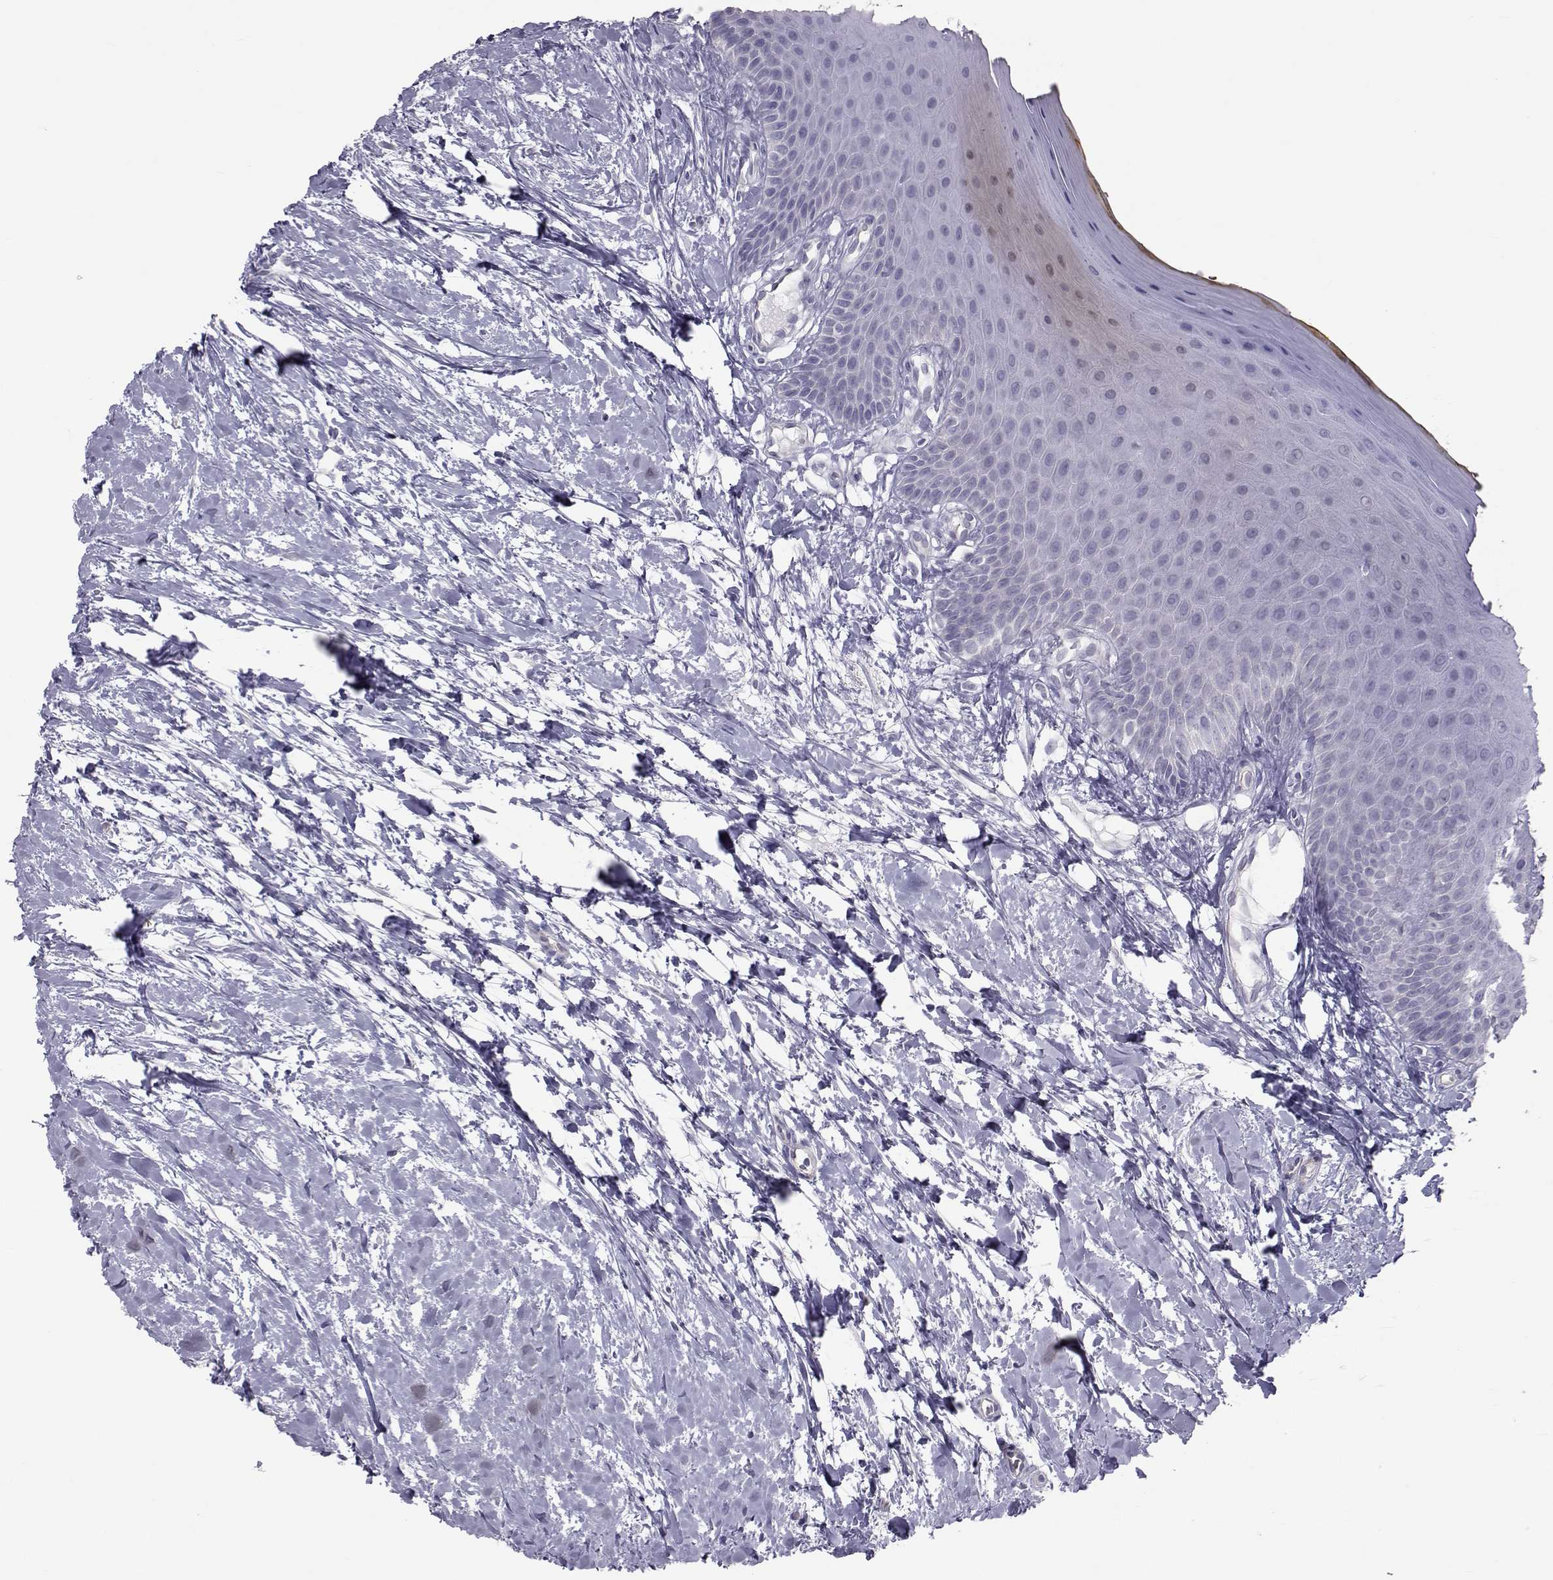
{"staining": {"intensity": "negative", "quantity": "none", "location": "none"}, "tissue": "oral mucosa", "cell_type": "Squamous epithelial cells", "image_type": "normal", "snomed": [{"axis": "morphology", "description": "Normal tissue, NOS"}, {"axis": "topography", "description": "Oral tissue"}], "caption": "The image shows no staining of squamous epithelial cells in normal oral mucosa.", "gene": "GARIN3", "patient": {"sex": "female", "age": 43}}